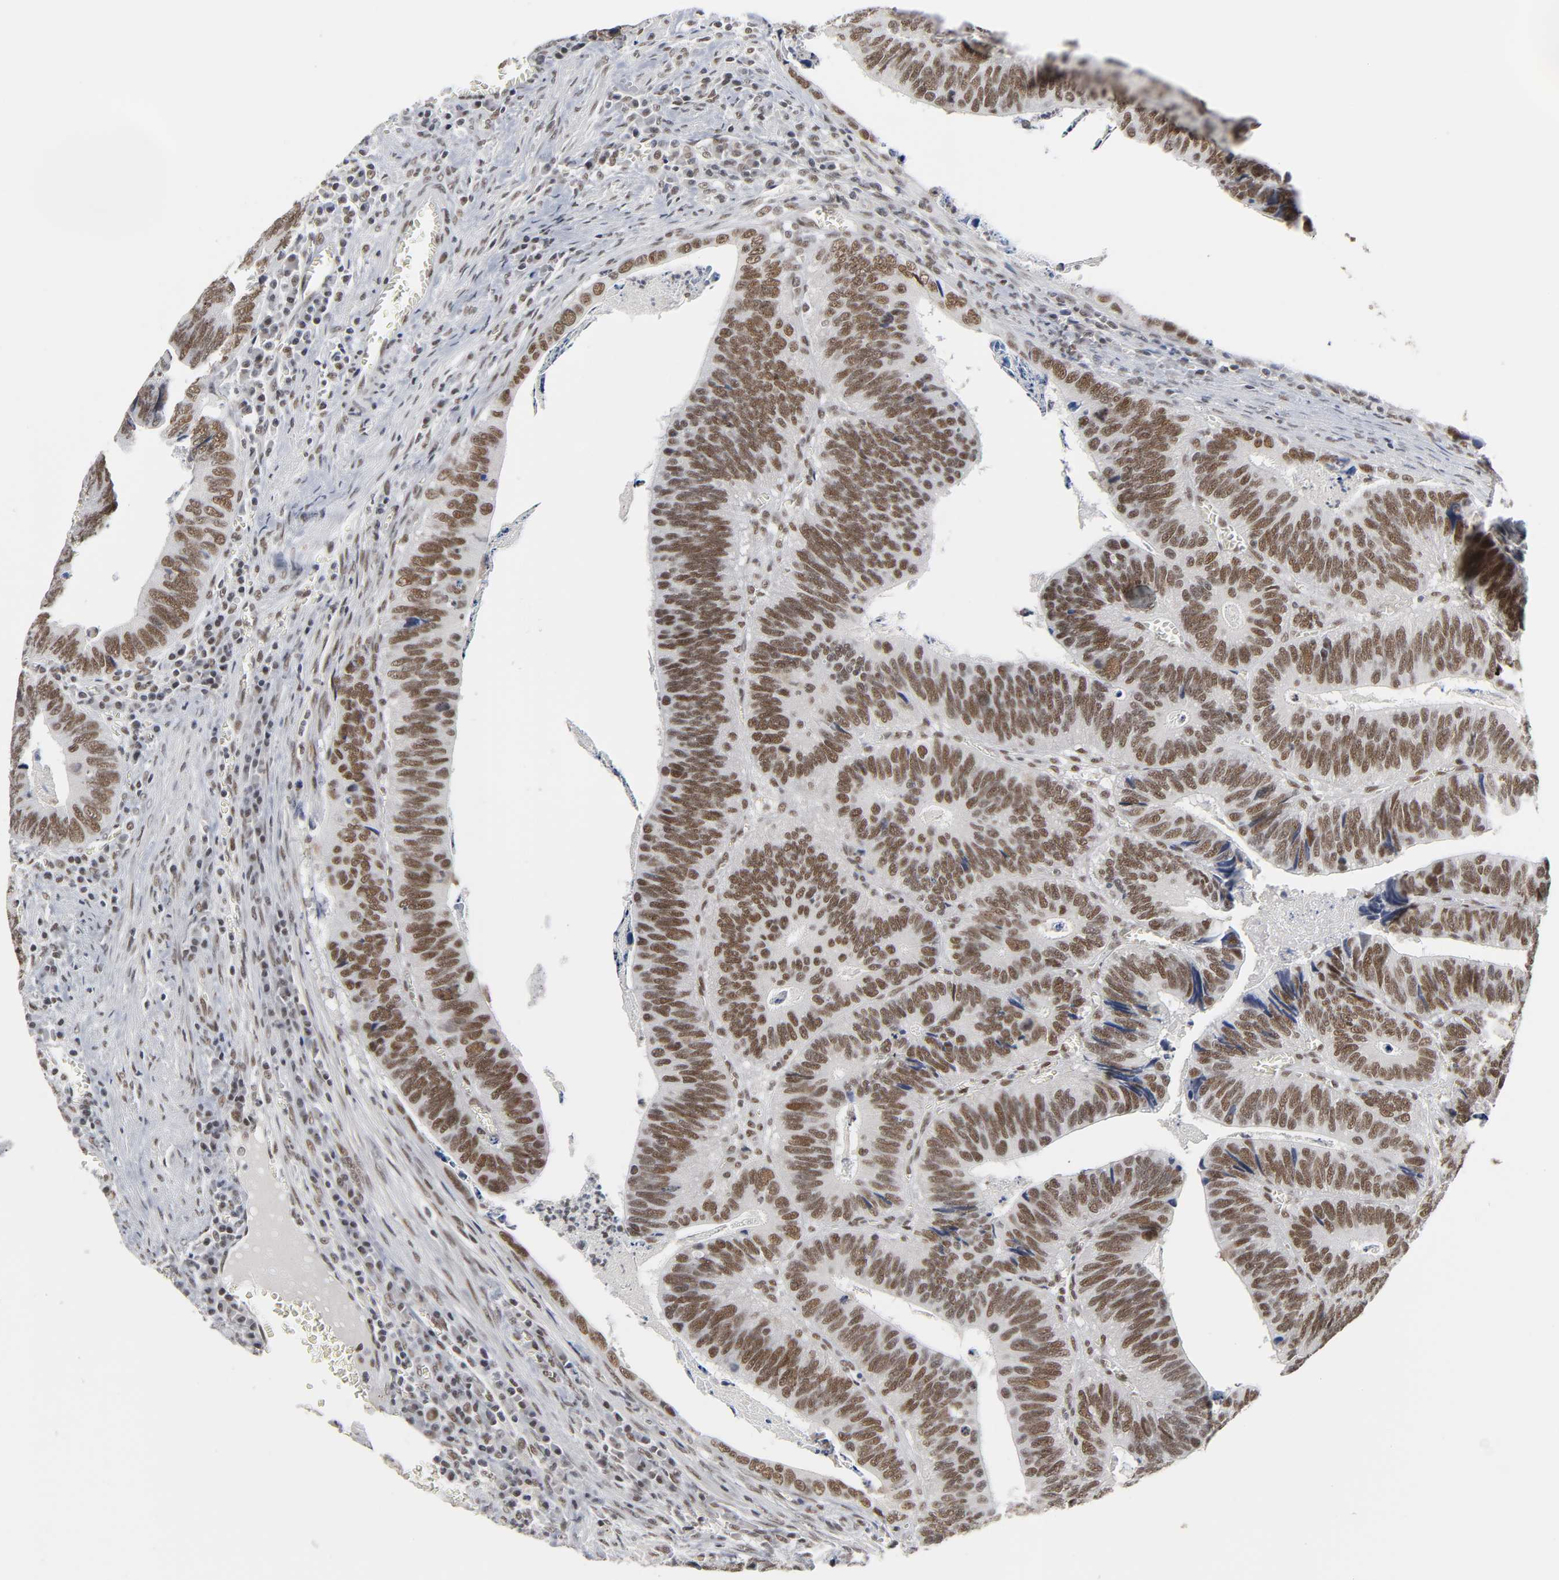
{"staining": {"intensity": "moderate", "quantity": ">75%", "location": "nuclear"}, "tissue": "colorectal cancer", "cell_type": "Tumor cells", "image_type": "cancer", "snomed": [{"axis": "morphology", "description": "Adenocarcinoma, NOS"}, {"axis": "topography", "description": "Colon"}], "caption": "An image of colorectal cancer stained for a protein exhibits moderate nuclear brown staining in tumor cells.", "gene": "TRIM33", "patient": {"sex": "male", "age": 72}}